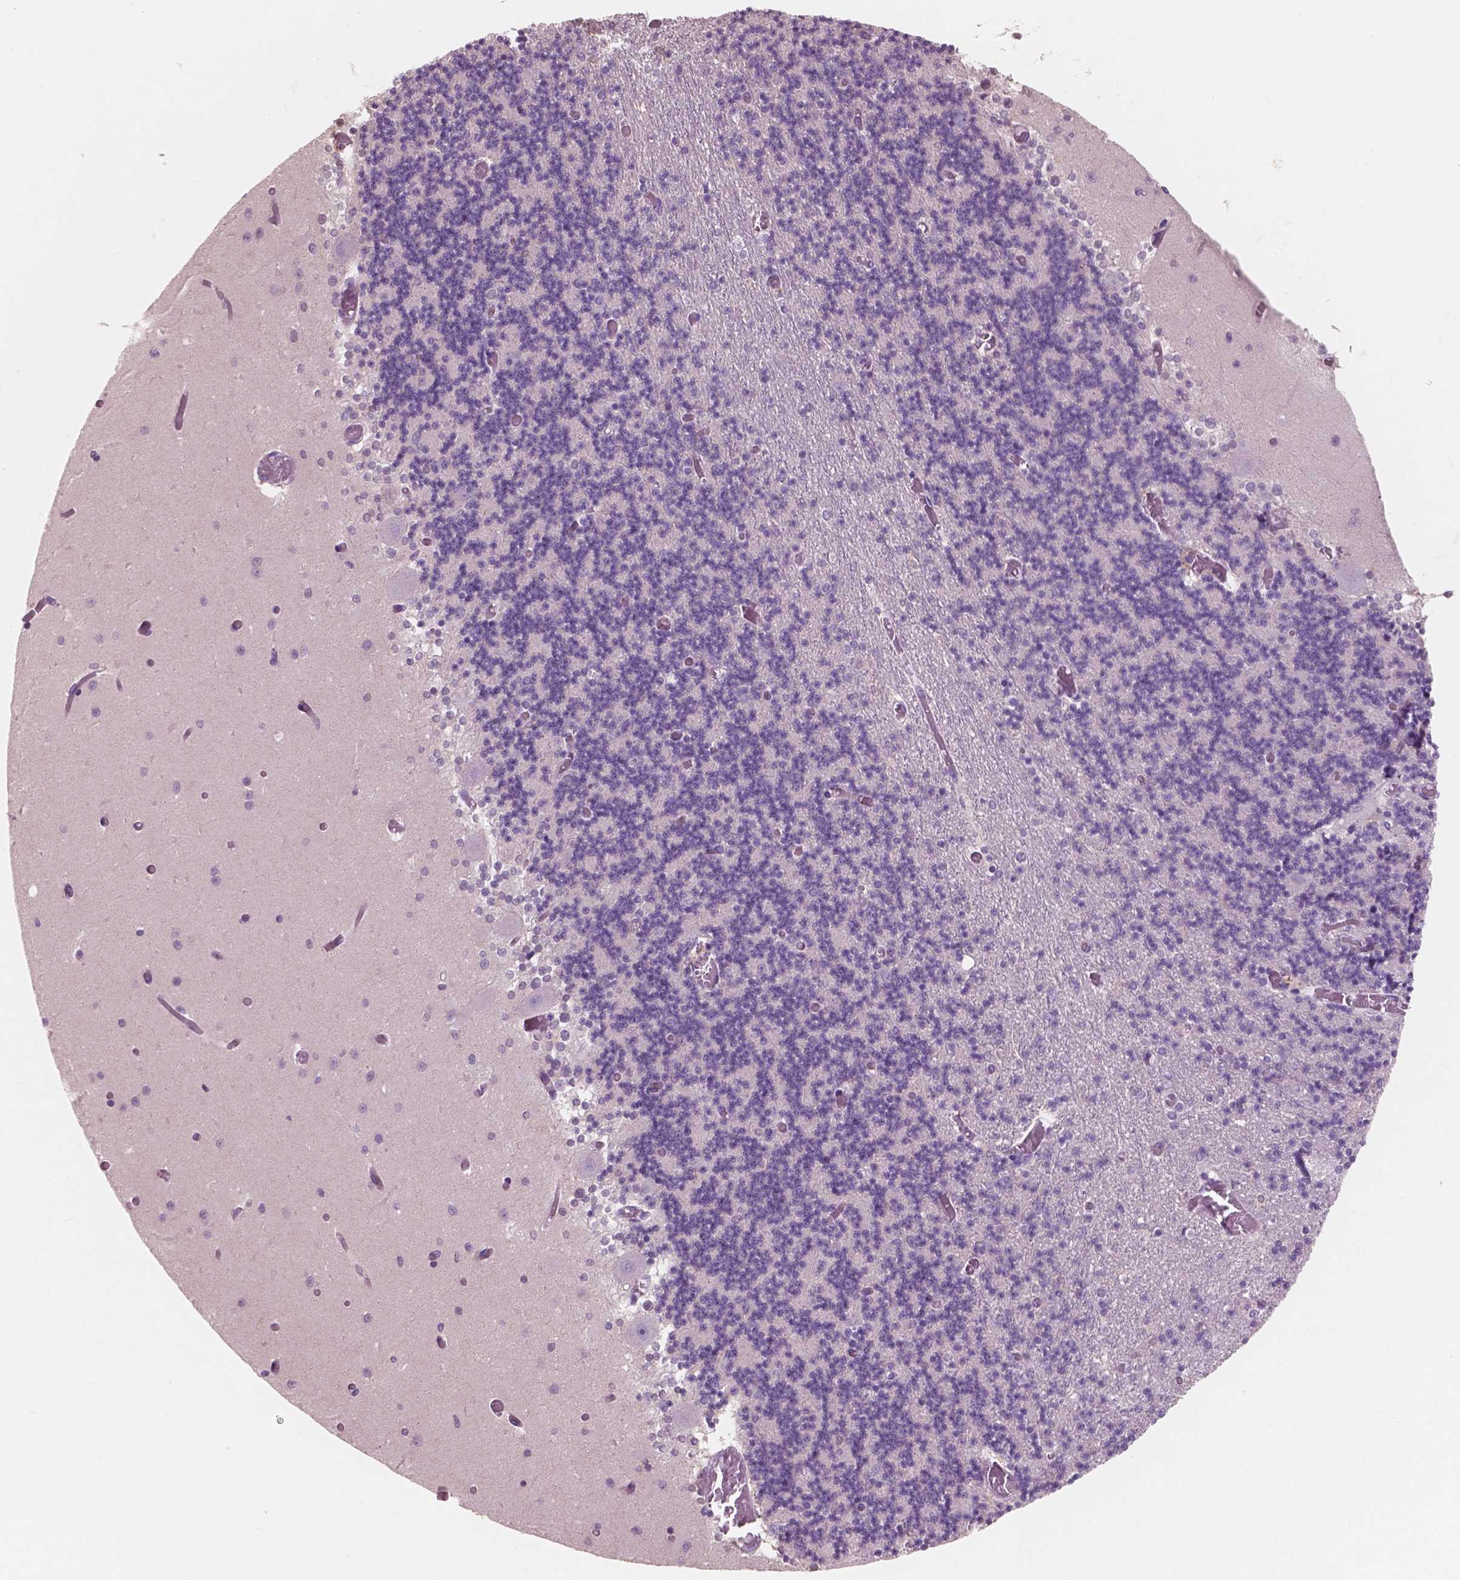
{"staining": {"intensity": "negative", "quantity": "none", "location": "none"}, "tissue": "cerebellum", "cell_type": "Cells in granular layer", "image_type": "normal", "snomed": [{"axis": "morphology", "description": "Normal tissue, NOS"}, {"axis": "topography", "description": "Cerebellum"}], "caption": "High magnification brightfield microscopy of normal cerebellum stained with DAB (brown) and counterstained with hematoxylin (blue): cells in granular layer show no significant expression.", "gene": "AWAT1", "patient": {"sex": "female", "age": 28}}